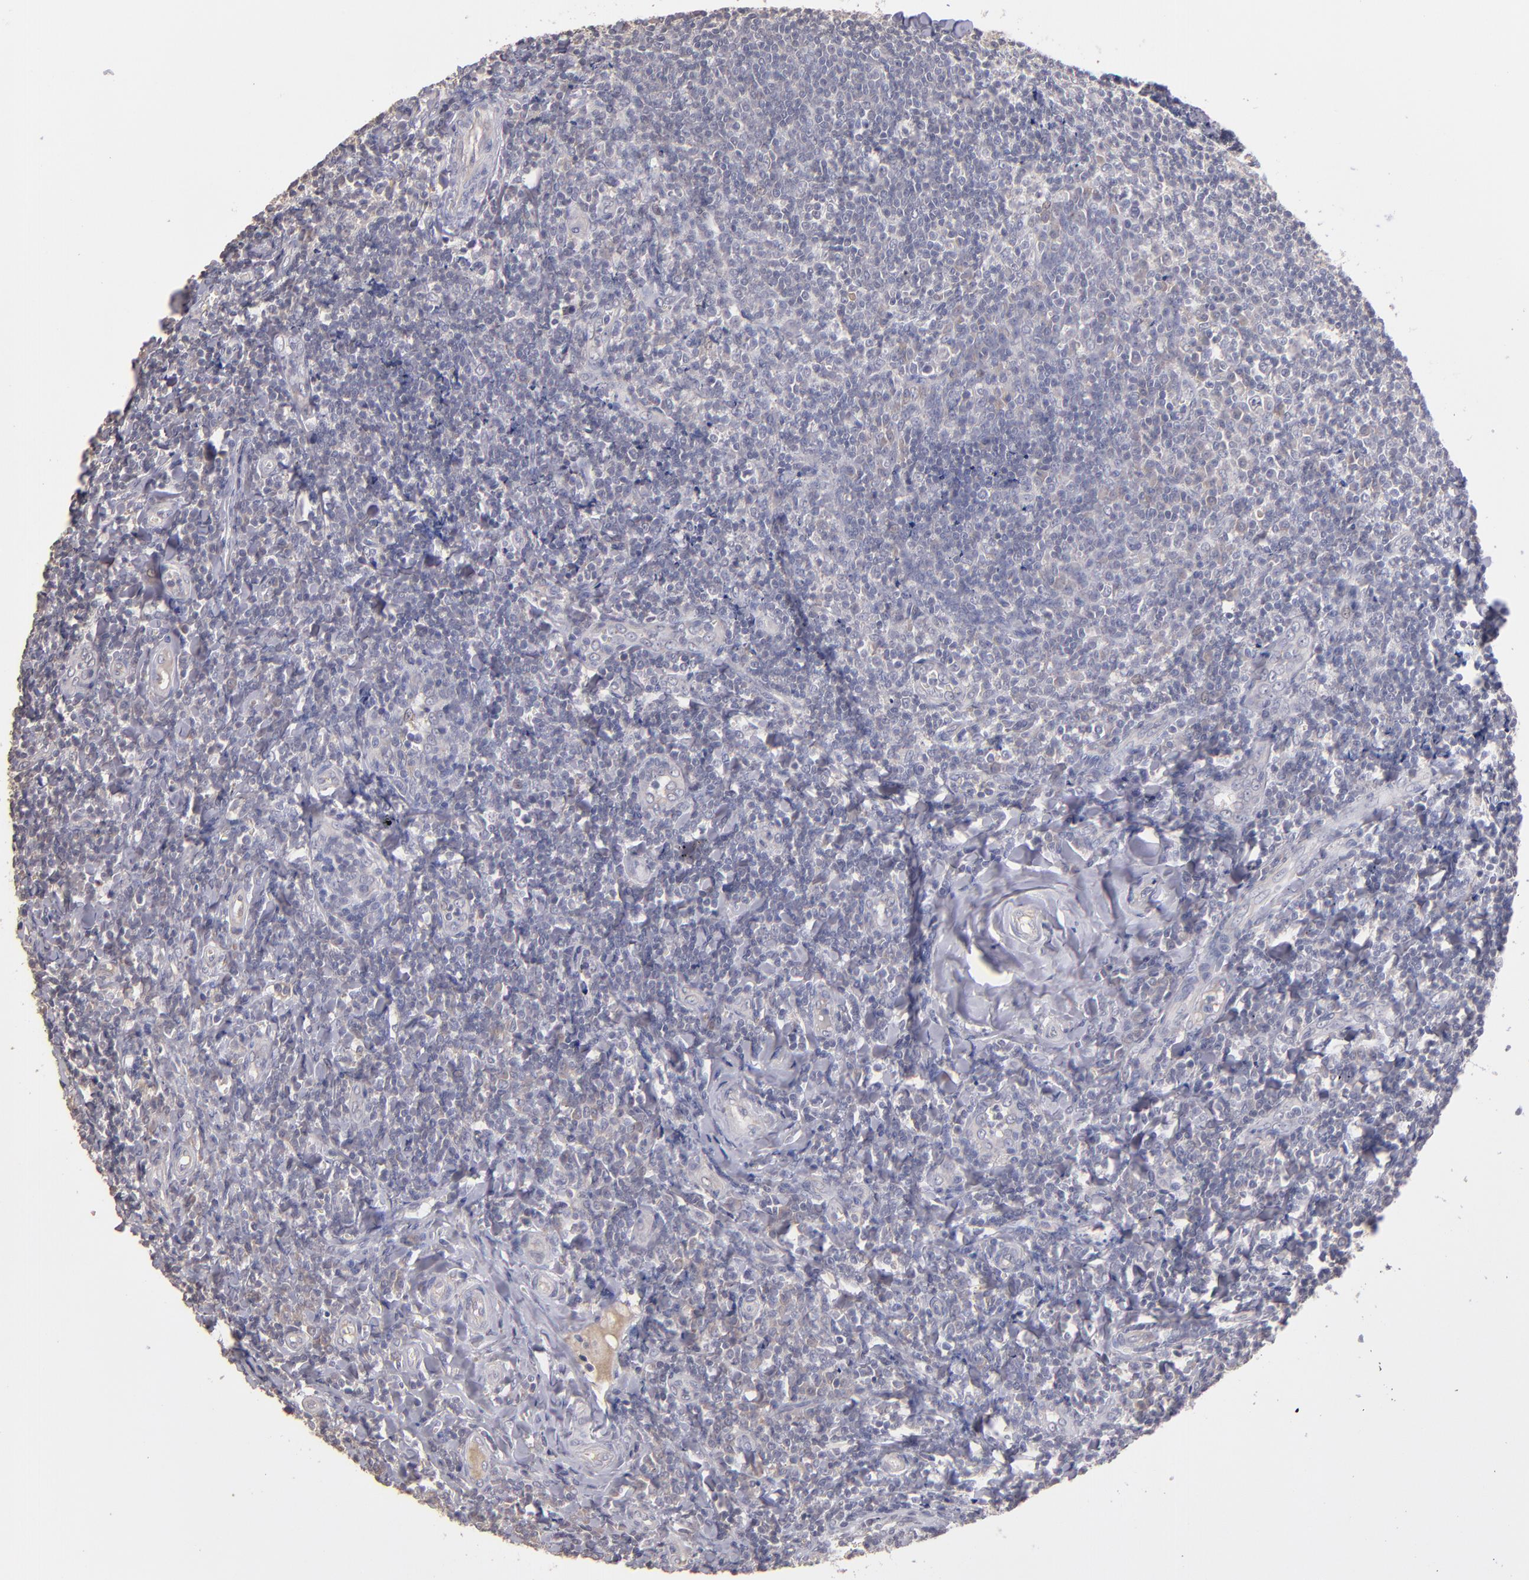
{"staining": {"intensity": "weak", "quantity": "<25%", "location": "cytoplasmic/membranous"}, "tissue": "tonsil", "cell_type": "Germinal center cells", "image_type": "normal", "snomed": [{"axis": "morphology", "description": "Normal tissue, NOS"}, {"axis": "topography", "description": "Tonsil"}], "caption": "Immunohistochemistry (IHC) photomicrograph of benign tonsil stained for a protein (brown), which shows no staining in germinal center cells.", "gene": "GNAZ", "patient": {"sex": "male", "age": 20}}